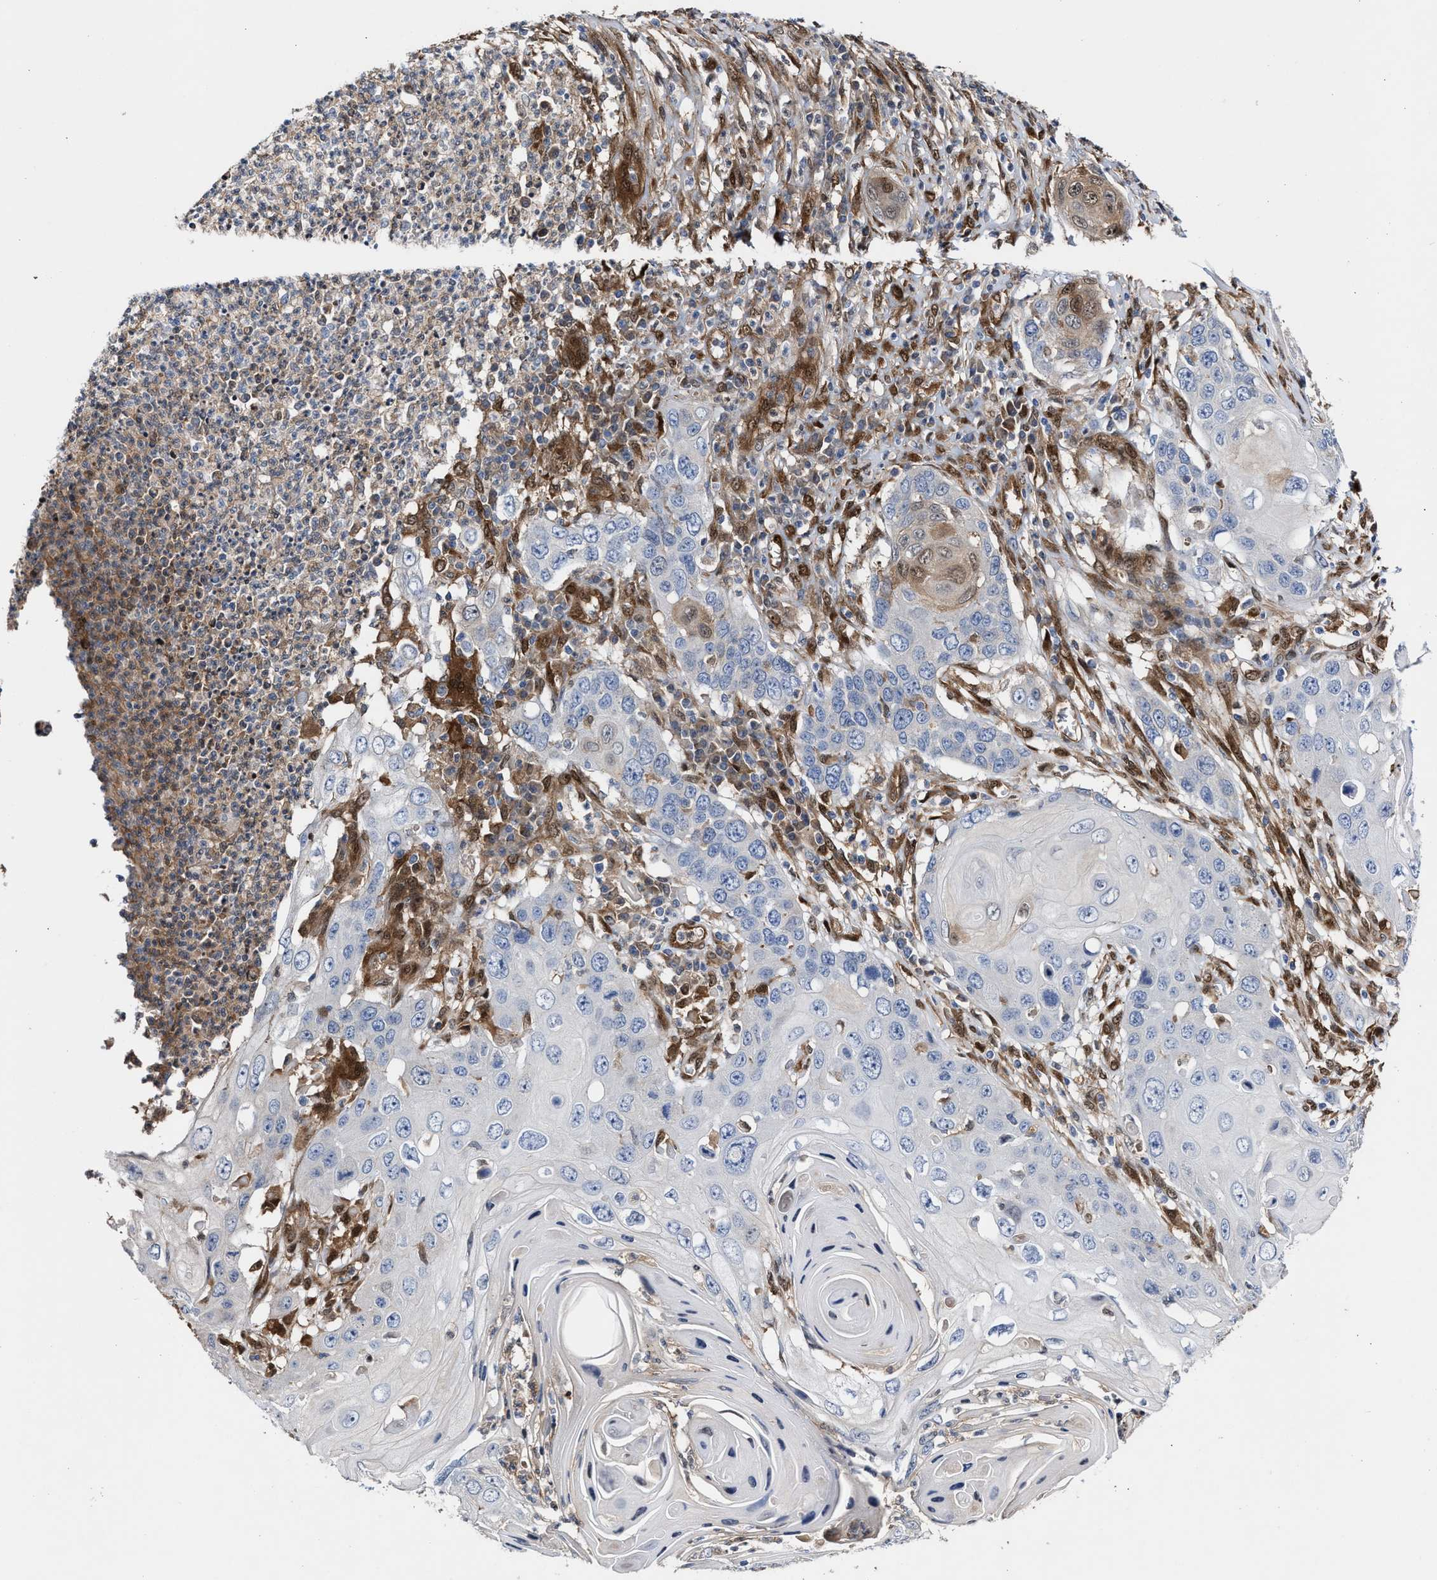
{"staining": {"intensity": "weak", "quantity": "<25%", "location": "cytoplasmic/membranous"}, "tissue": "skin cancer", "cell_type": "Tumor cells", "image_type": "cancer", "snomed": [{"axis": "morphology", "description": "Squamous cell carcinoma, NOS"}, {"axis": "topography", "description": "Skin"}], "caption": "A micrograph of human skin cancer (squamous cell carcinoma) is negative for staining in tumor cells.", "gene": "TP53I3", "patient": {"sex": "male", "age": 55}}